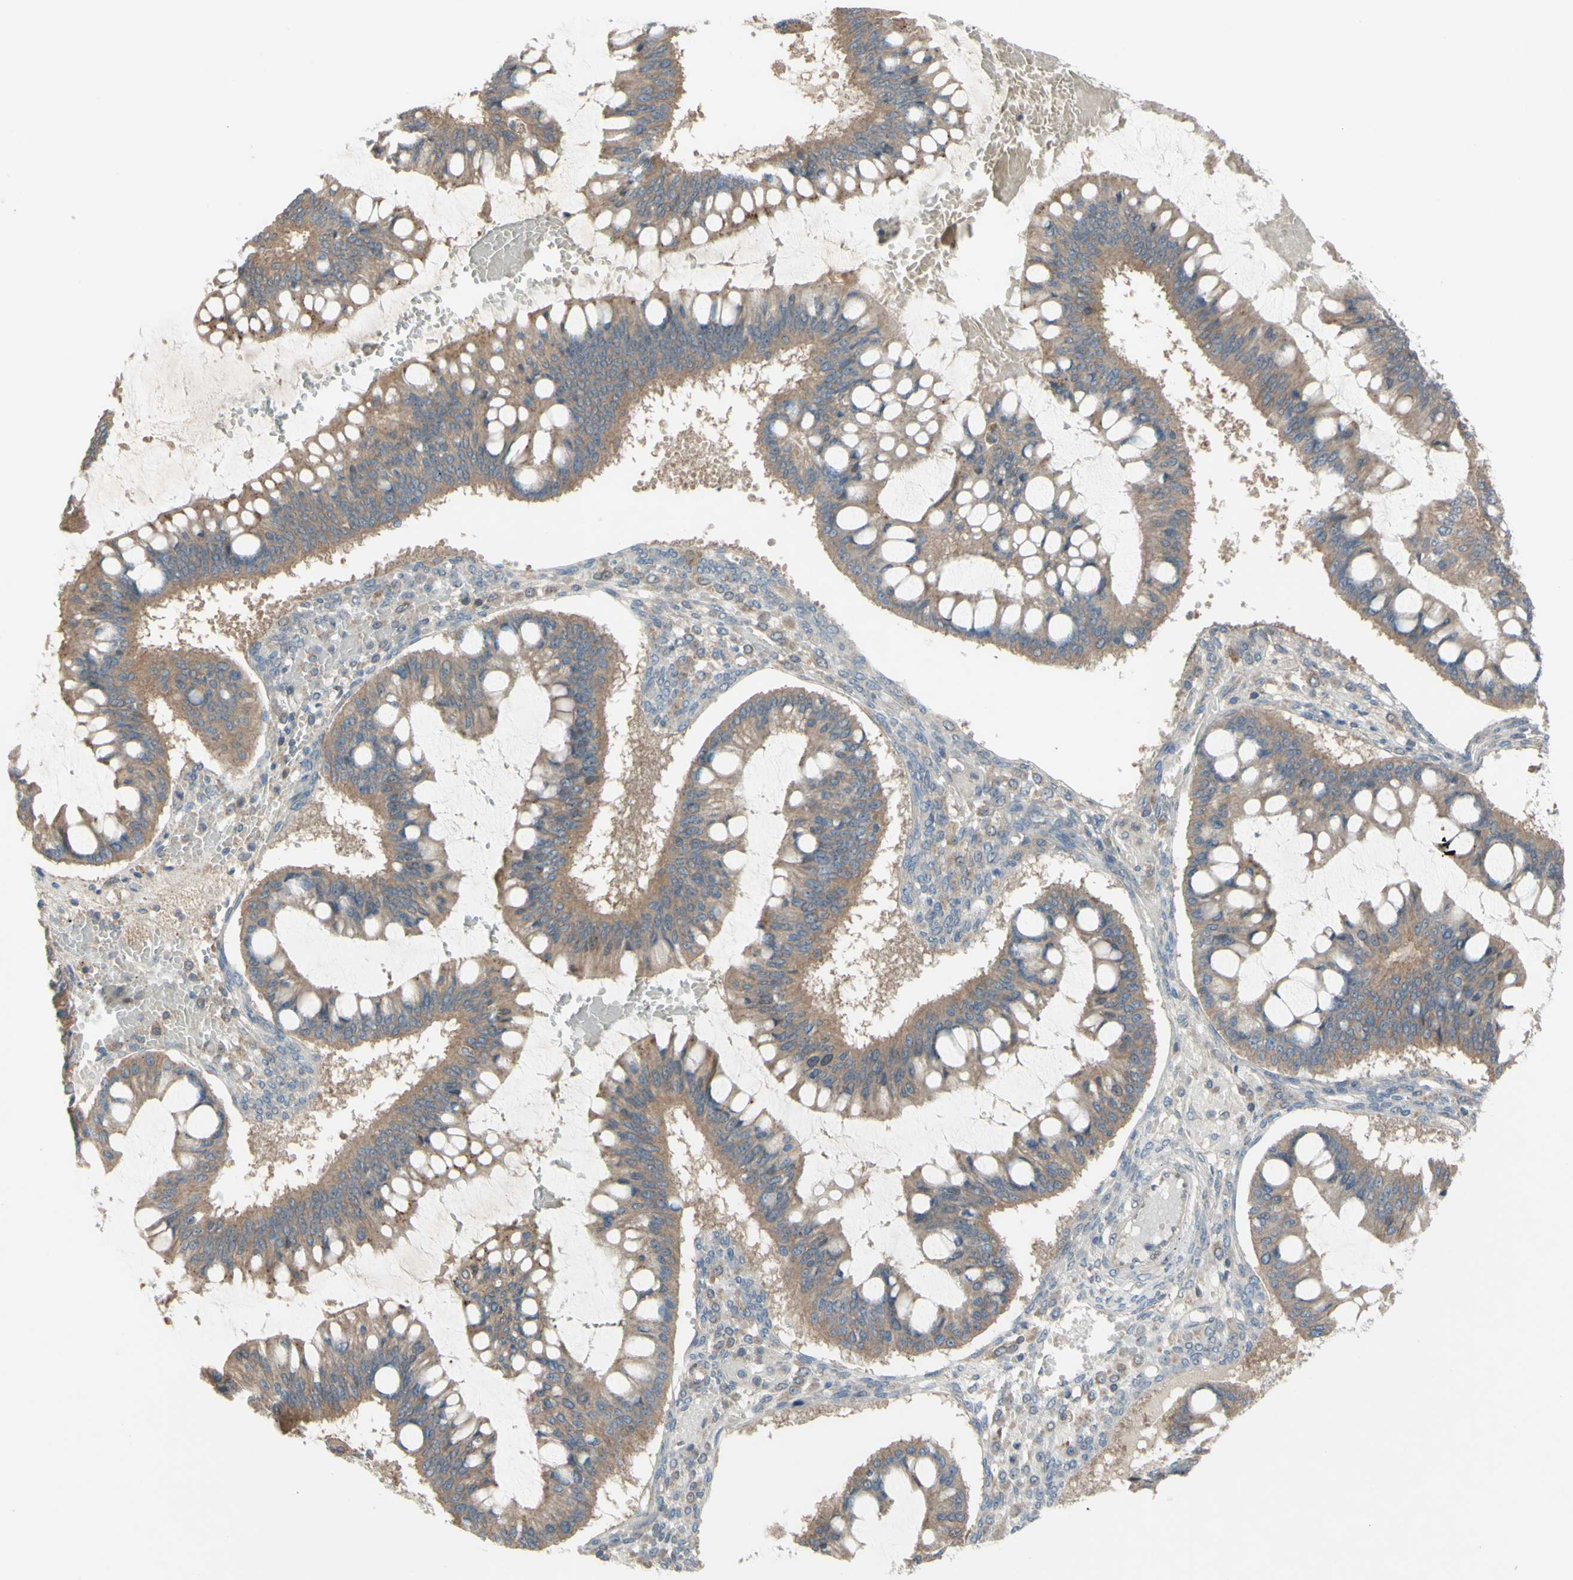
{"staining": {"intensity": "moderate", "quantity": ">75%", "location": "cytoplasmic/membranous"}, "tissue": "ovarian cancer", "cell_type": "Tumor cells", "image_type": "cancer", "snomed": [{"axis": "morphology", "description": "Cystadenocarcinoma, mucinous, NOS"}, {"axis": "topography", "description": "Ovary"}], "caption": "Moderate cytoplasmic/membranous positivity is seen in about >75% of tumor cells in ovarian mucinous cystadenocarcinoma.", "gene": "AFP", "patient": {"sex": "female", "age": 73}}